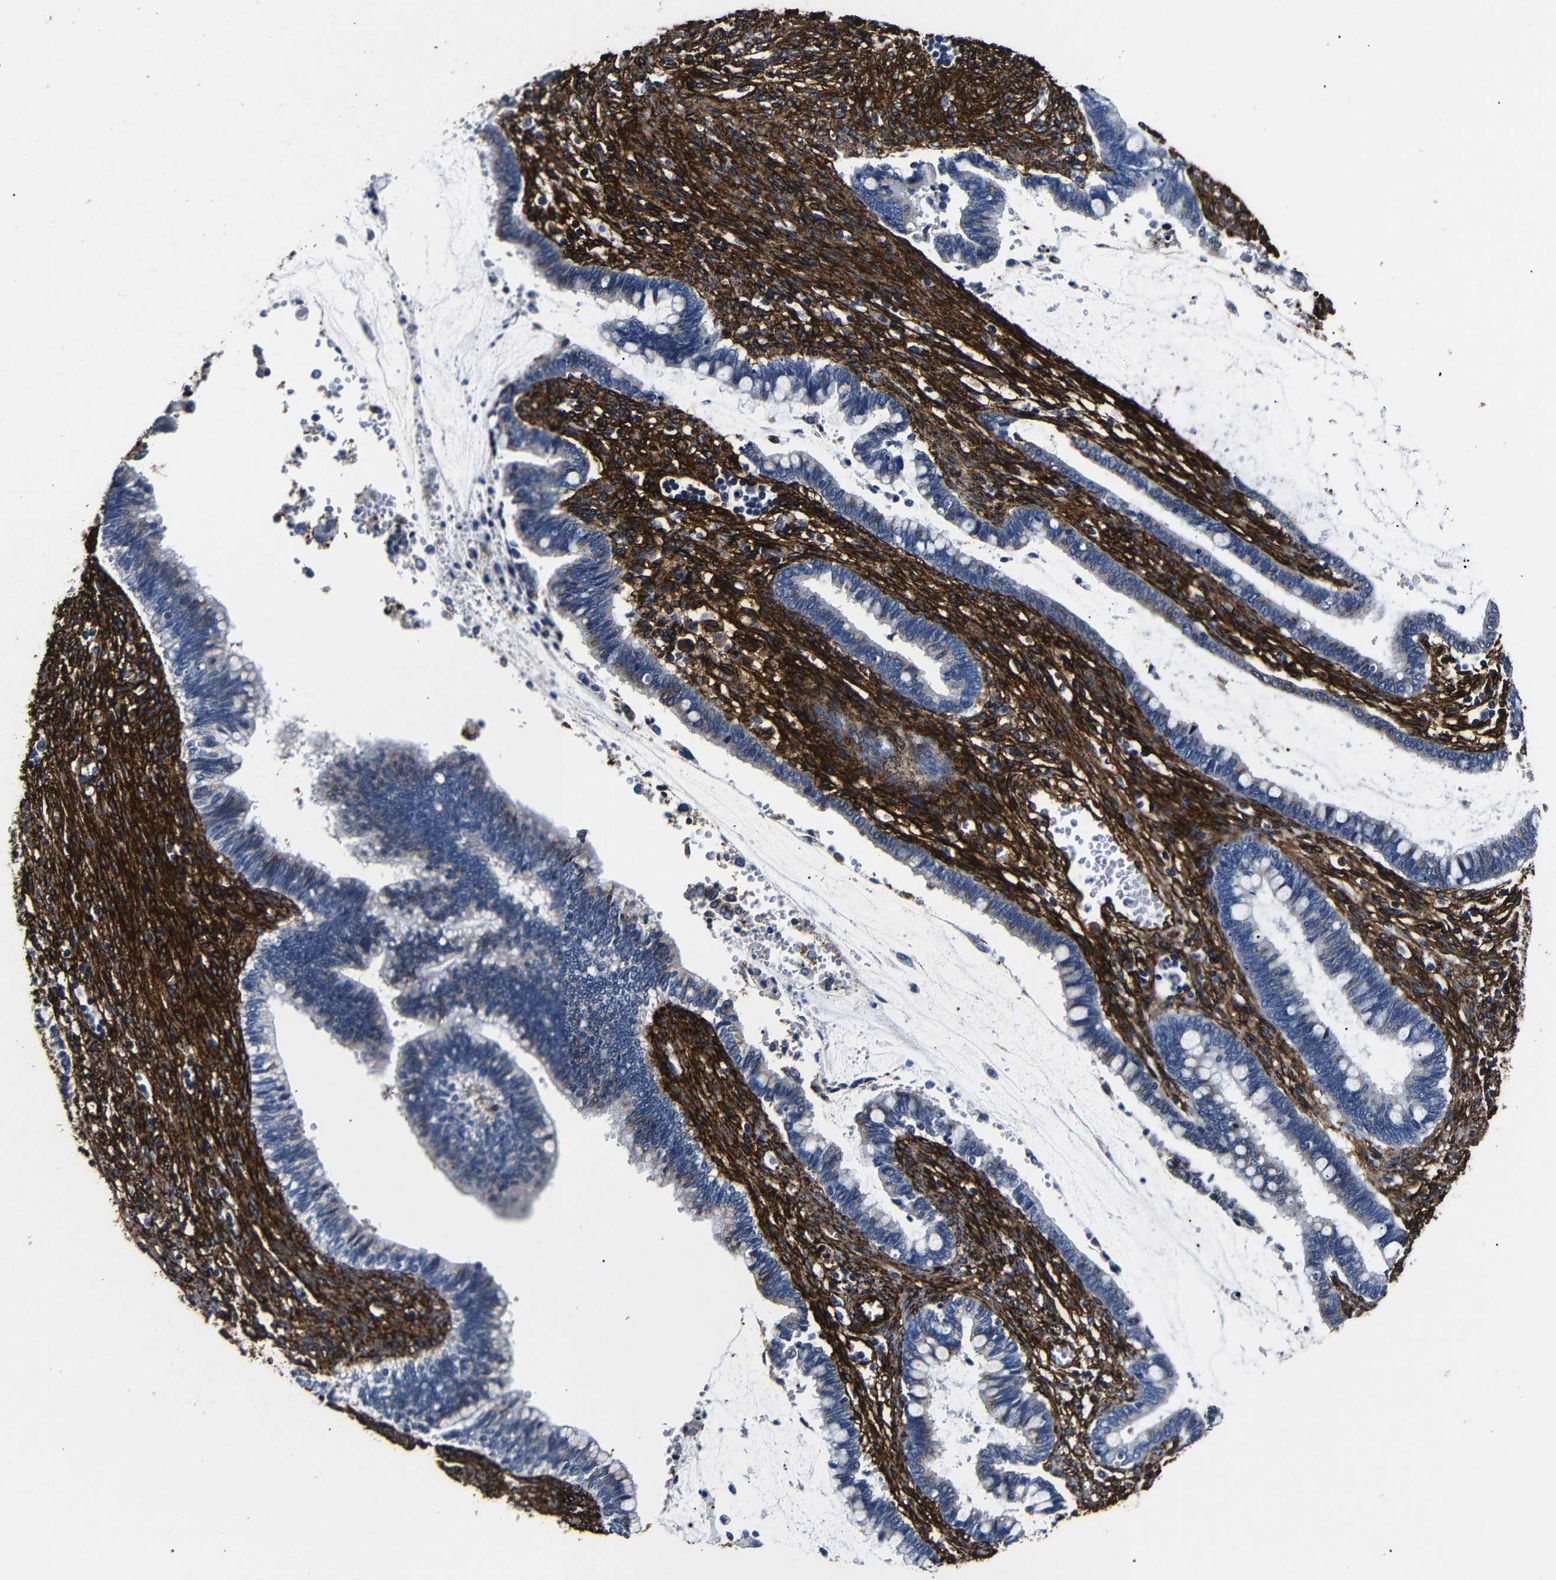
{"staining": {"intensity": "moderate", "quantity": "<25%", "location": "cytoplasmic/membranous"}, "tissue": "cervical cancer", "cell_type": "Tumor cells", "image_type": "cancer", "snomed": [{"axis": "morphology", "description": "Adenocarcinoma, NOS"}, {"axis": "topography", "description": "Cervix"}], "caption": "Cervical adenocarcinoma tissue displays moderate cytoplasmic/membranous positivity in approximately <25% of tumor cells, visualized by immunohistochemistry. The protein of interest is stained brown, and the nuclei are stained in blue (DAB (3,3'-diaminobenzidine) IHC with brightfield microscopy, high magnification).", "gene": "CAV2", "patient": {"sex": "female", "age": 44}}